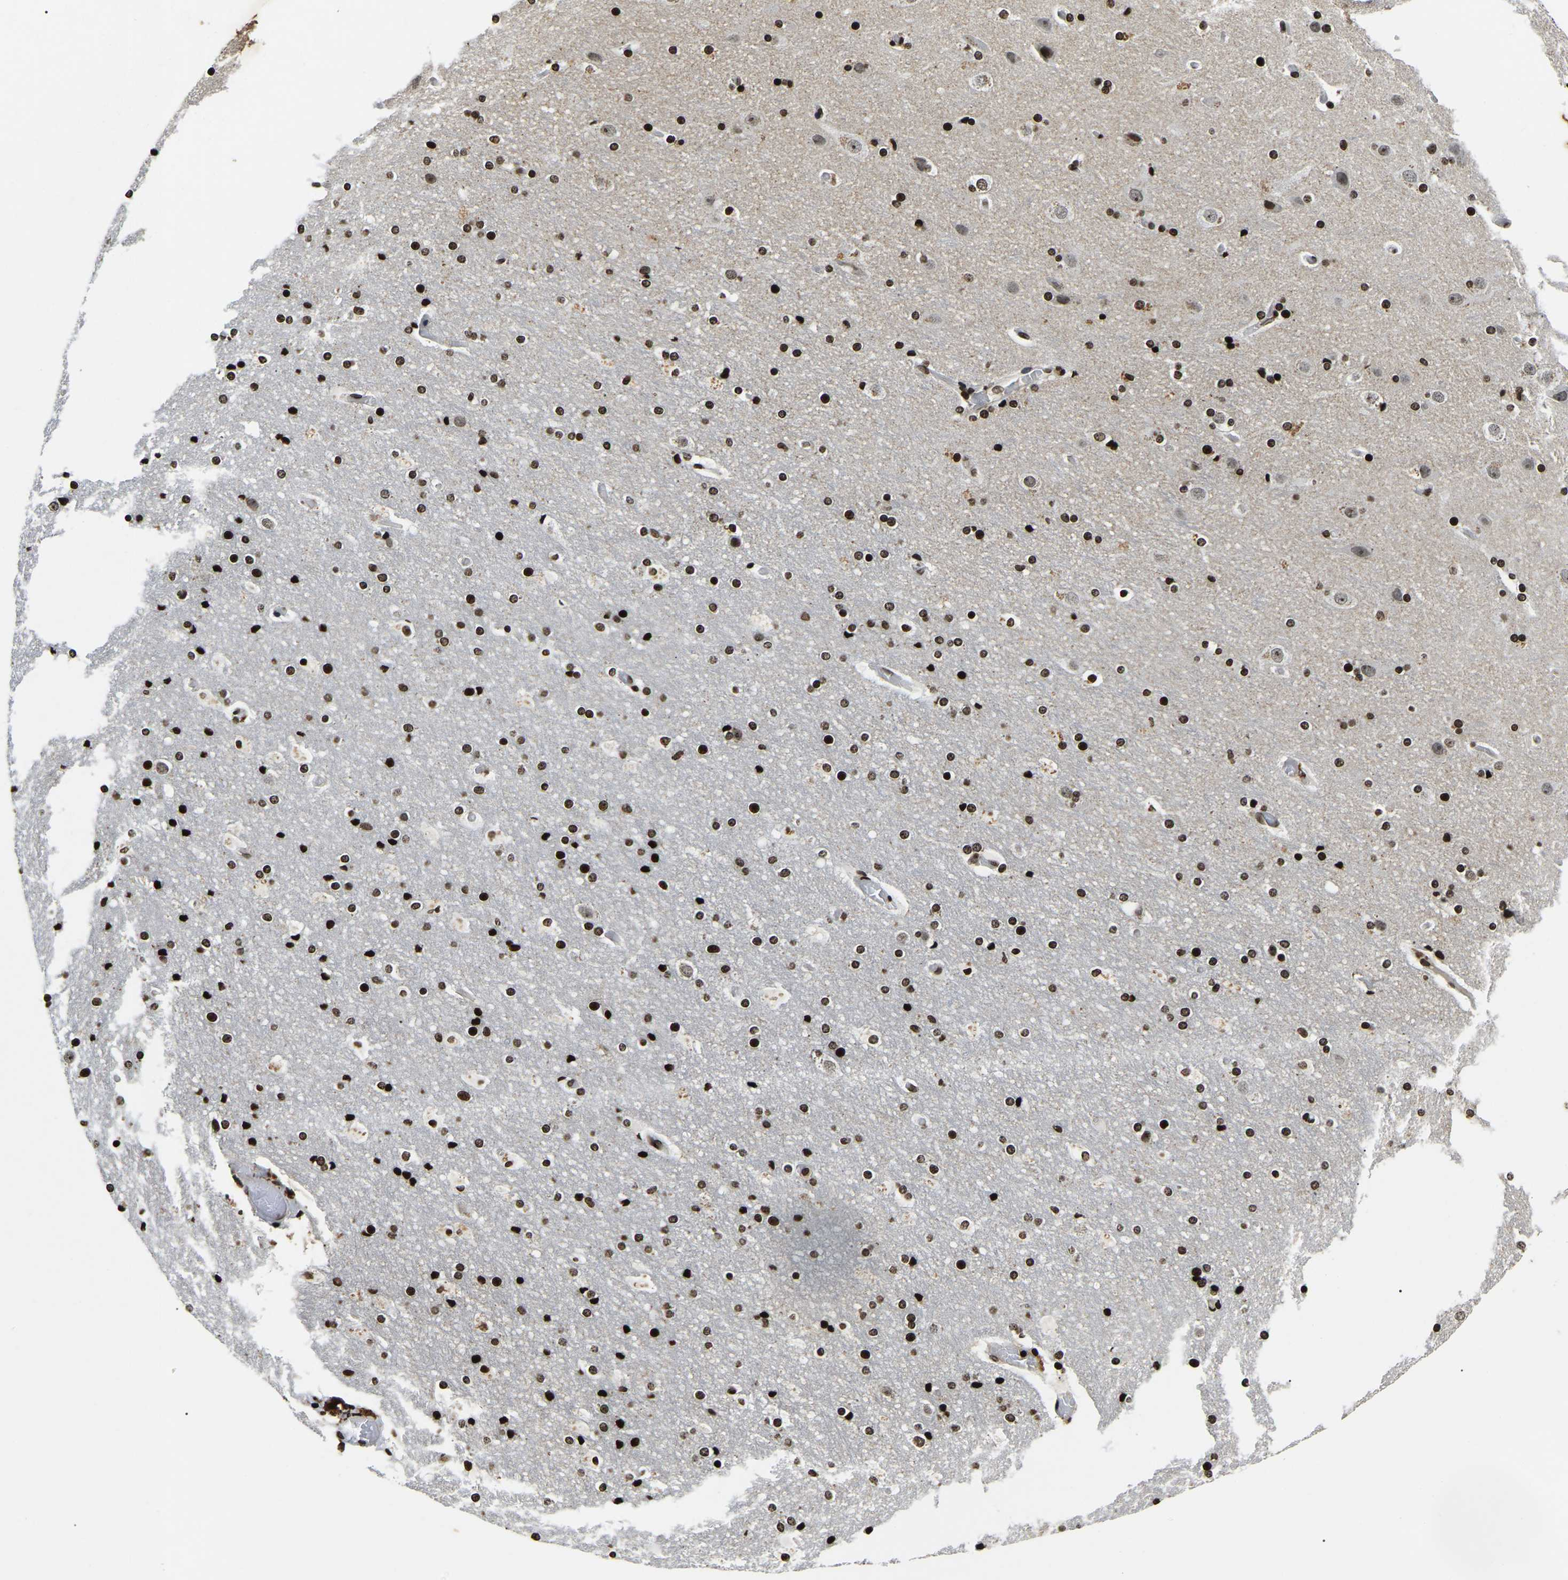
{"staining": {"intensity": "moderate", "quantity": ">75%", "location": "nuclear"}, "tissue": "cerebral cortex", "cell_type": "Endothelial cells", "image_type": "normal", "snomed": [{"axis": "morphology", "description": "Normal tissue, NOS"}, {"axis": "topography", "description": "Cerebral cortex"}], "caption": "An immunohistochemistry histopathology image of unremarkable tissue is shown. Protein staining in brown shows moderate nuclear positivity in cerebral cortex within endothelial cells.", "gene": "LRRC61", "patient": {"sex": "male", "age": 57}}